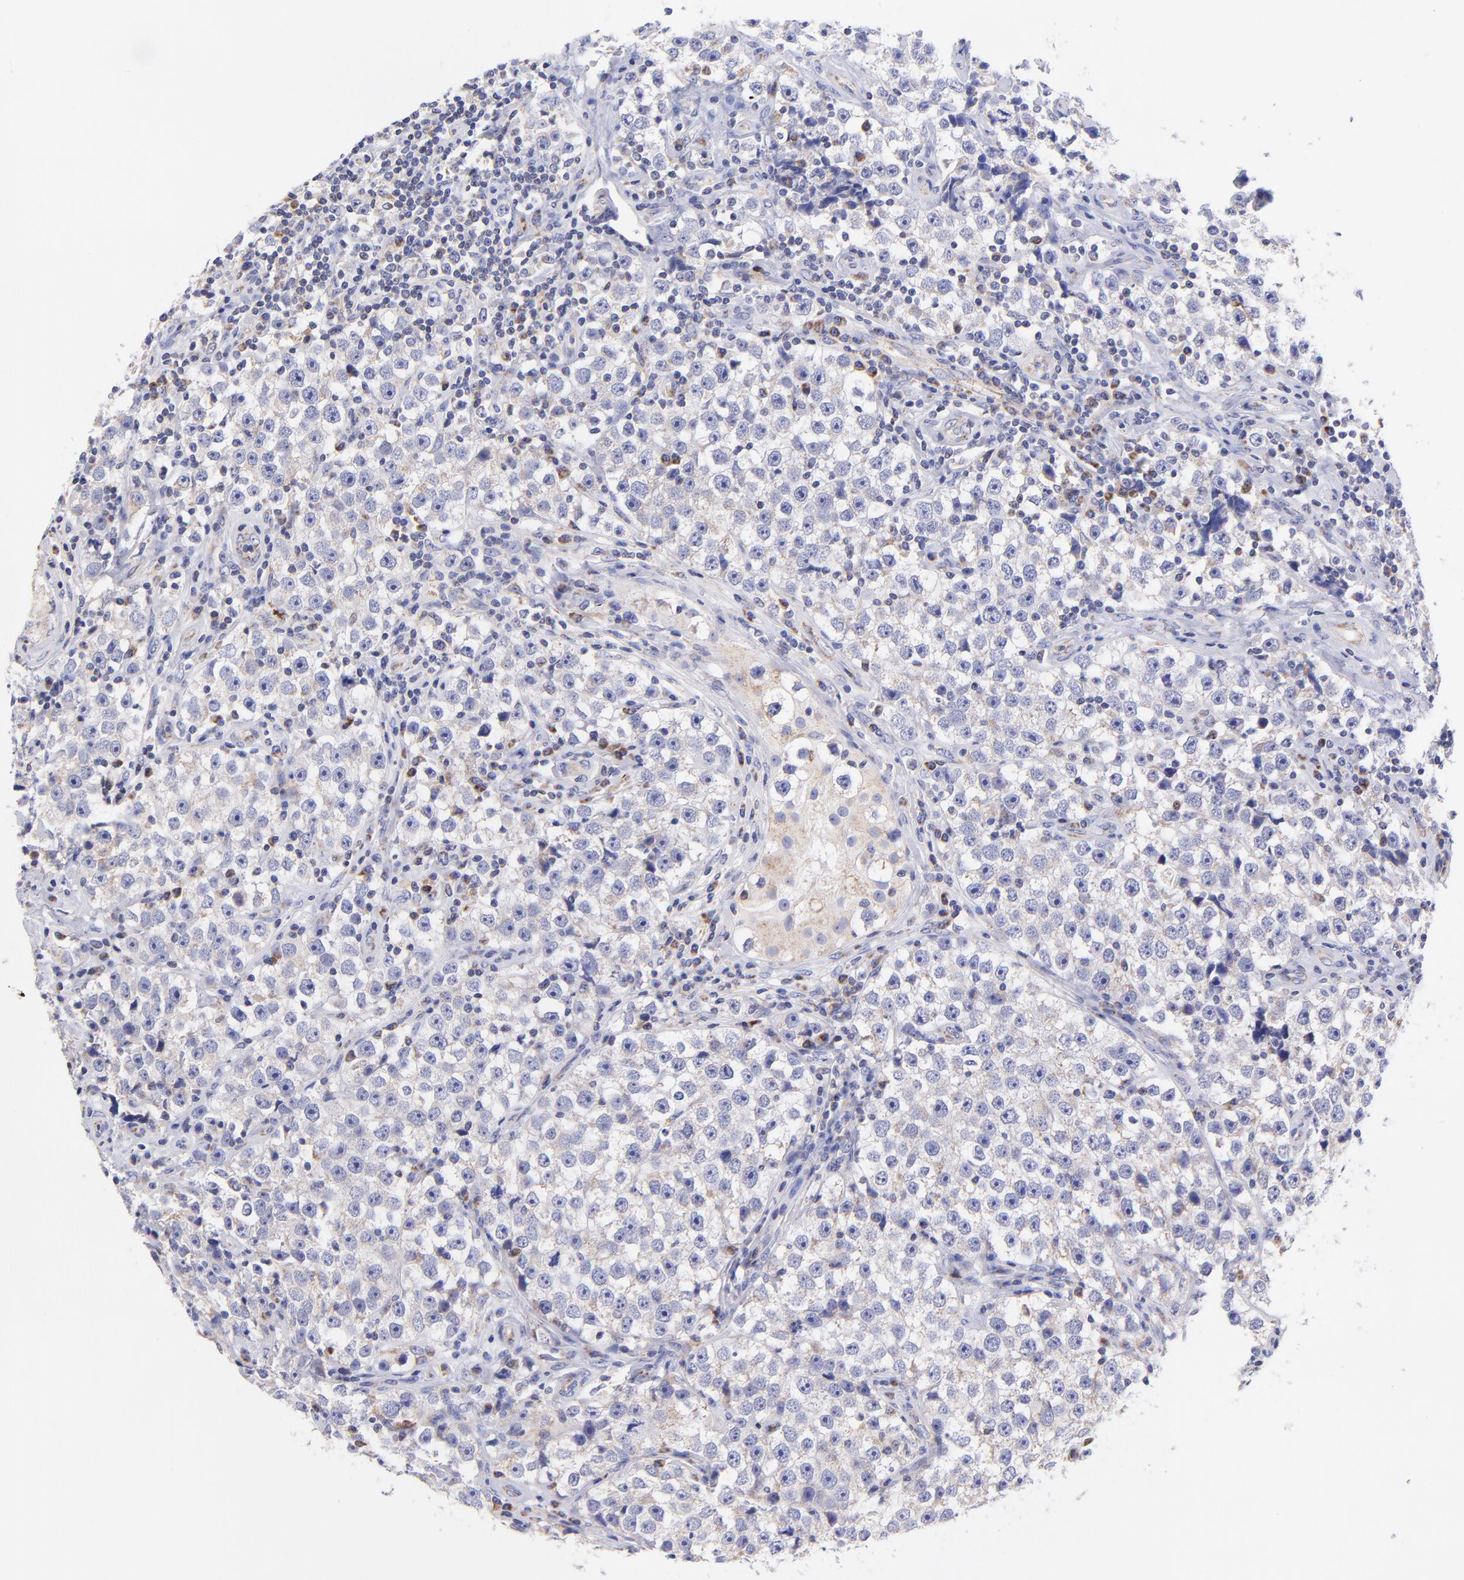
{"staining": {"intensity": "weak", "quantity": "25%-75%", "location": "cytoplasmic/membranous"}, "tissue": "testis cancer", "cell_type": "Tumor cells", "image_type": "cancer", "snomed": [{"axis": "morphology", "description": "Seminoma, NOS"}, {"axis": "topography", "description": "Testis"}], "caption": "Immunohistochemistry photomicrograph of neoplastic tissue: human testis cancer (seminoma) stained using immunohistochemistry shows low levels of weak protein expression localized specifically in the cytoplasmic/membranous of tumor cells, appearing as a cytoplasmic/membranous brown color.", "gene": "NDUFB7", "patient": {"sex": "male", "age": 32}}